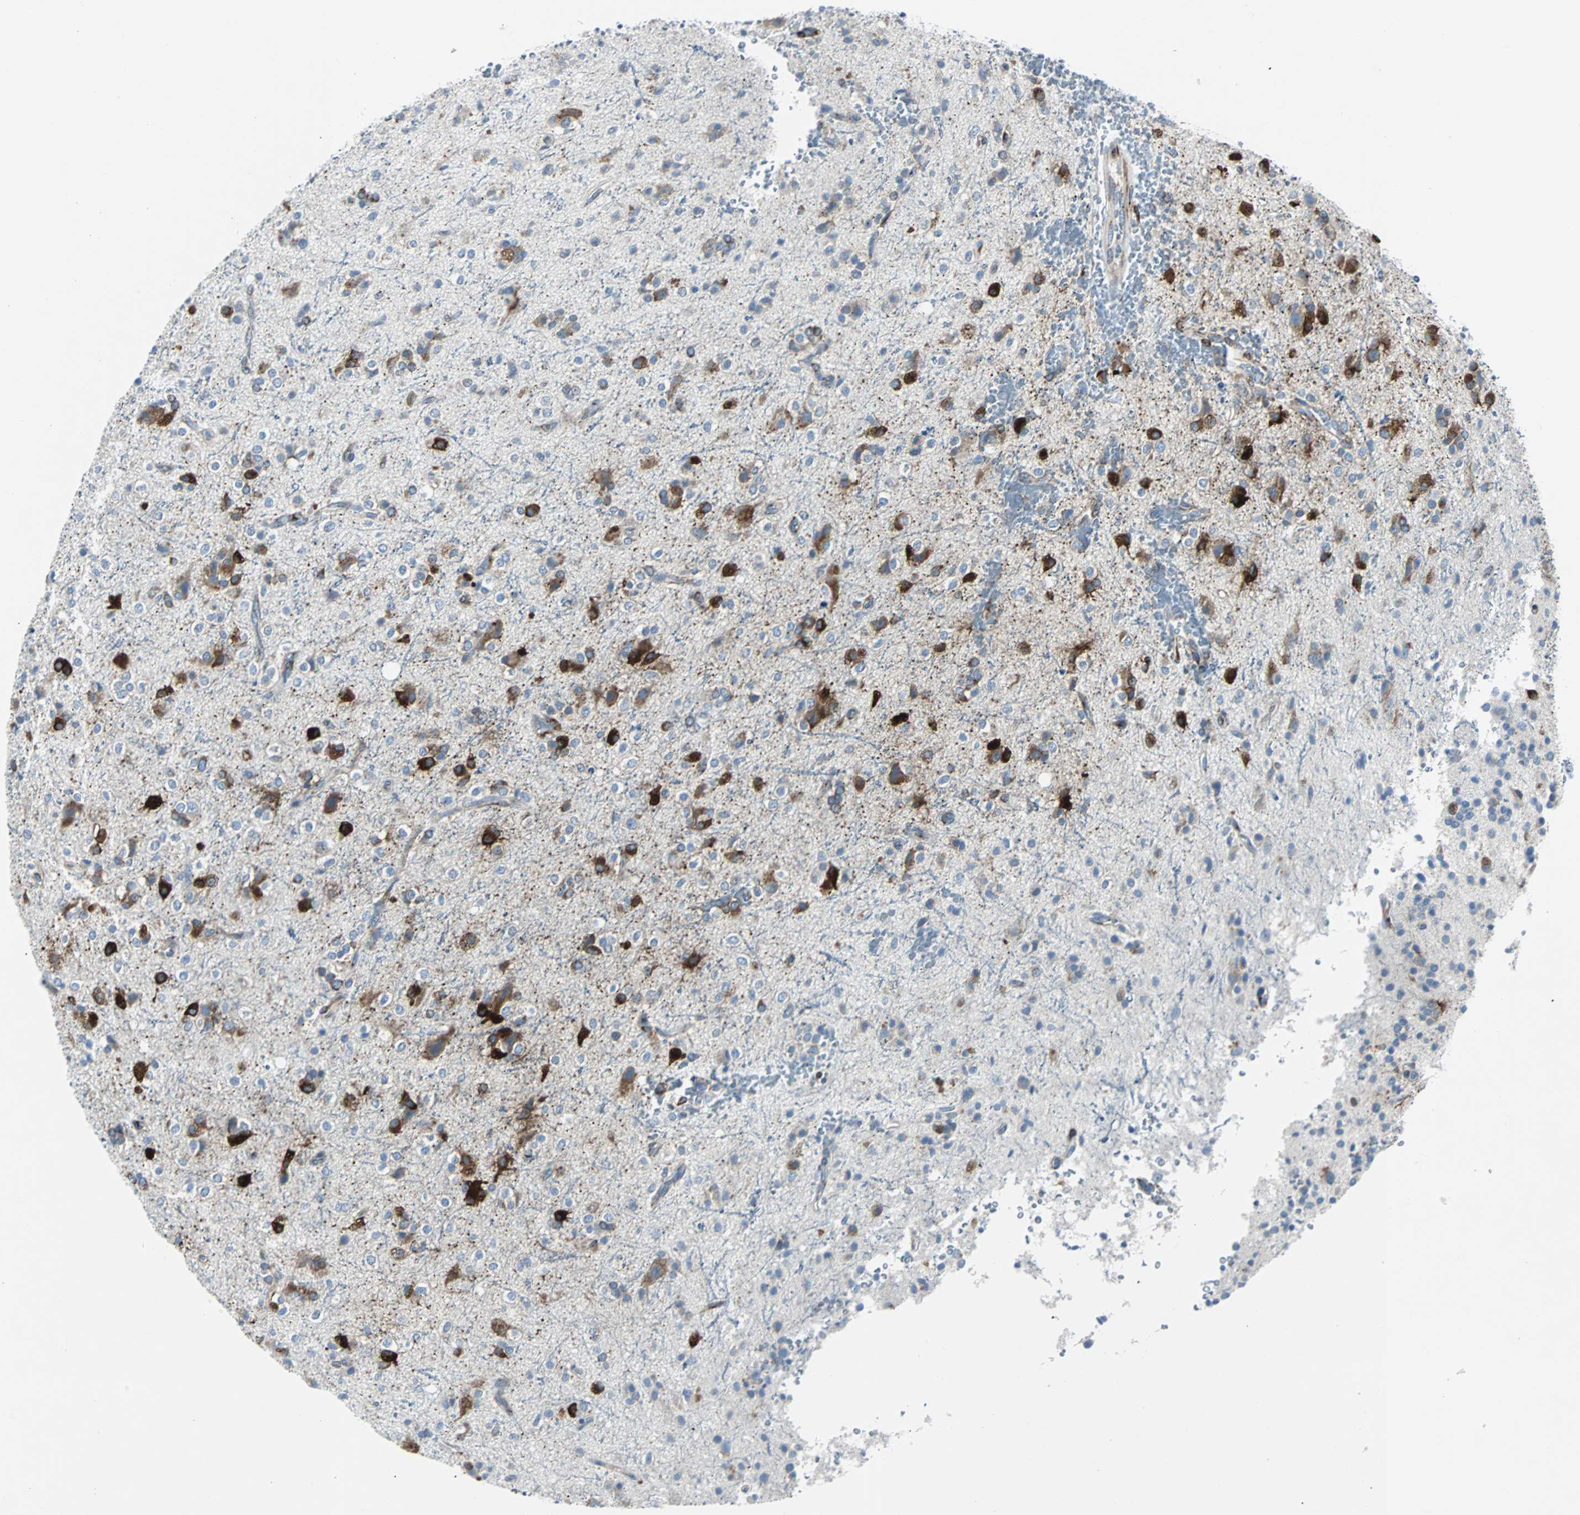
{"staining": {"intensity": "strong", "quantity": "25%-75%", "location": "cytoplasmic/membranous"}, "tissue": "glioma", "cell_type": "Tumor cells", "image_type": "cancer", "snomed": [{"axis": "morphology", "description": "Glioma, malignant, High grade"}, {"axis": "topography", "description": "Brain"}], "caption": "Malignant glioma (high-grade) was stained to show a protein in brown. There is high levels of strong cytoplasmic/membranous positivity in about 25%-75% of tumor cells.", "gene": "BBC3", "patient": {"sex": "male", "age": 47}}